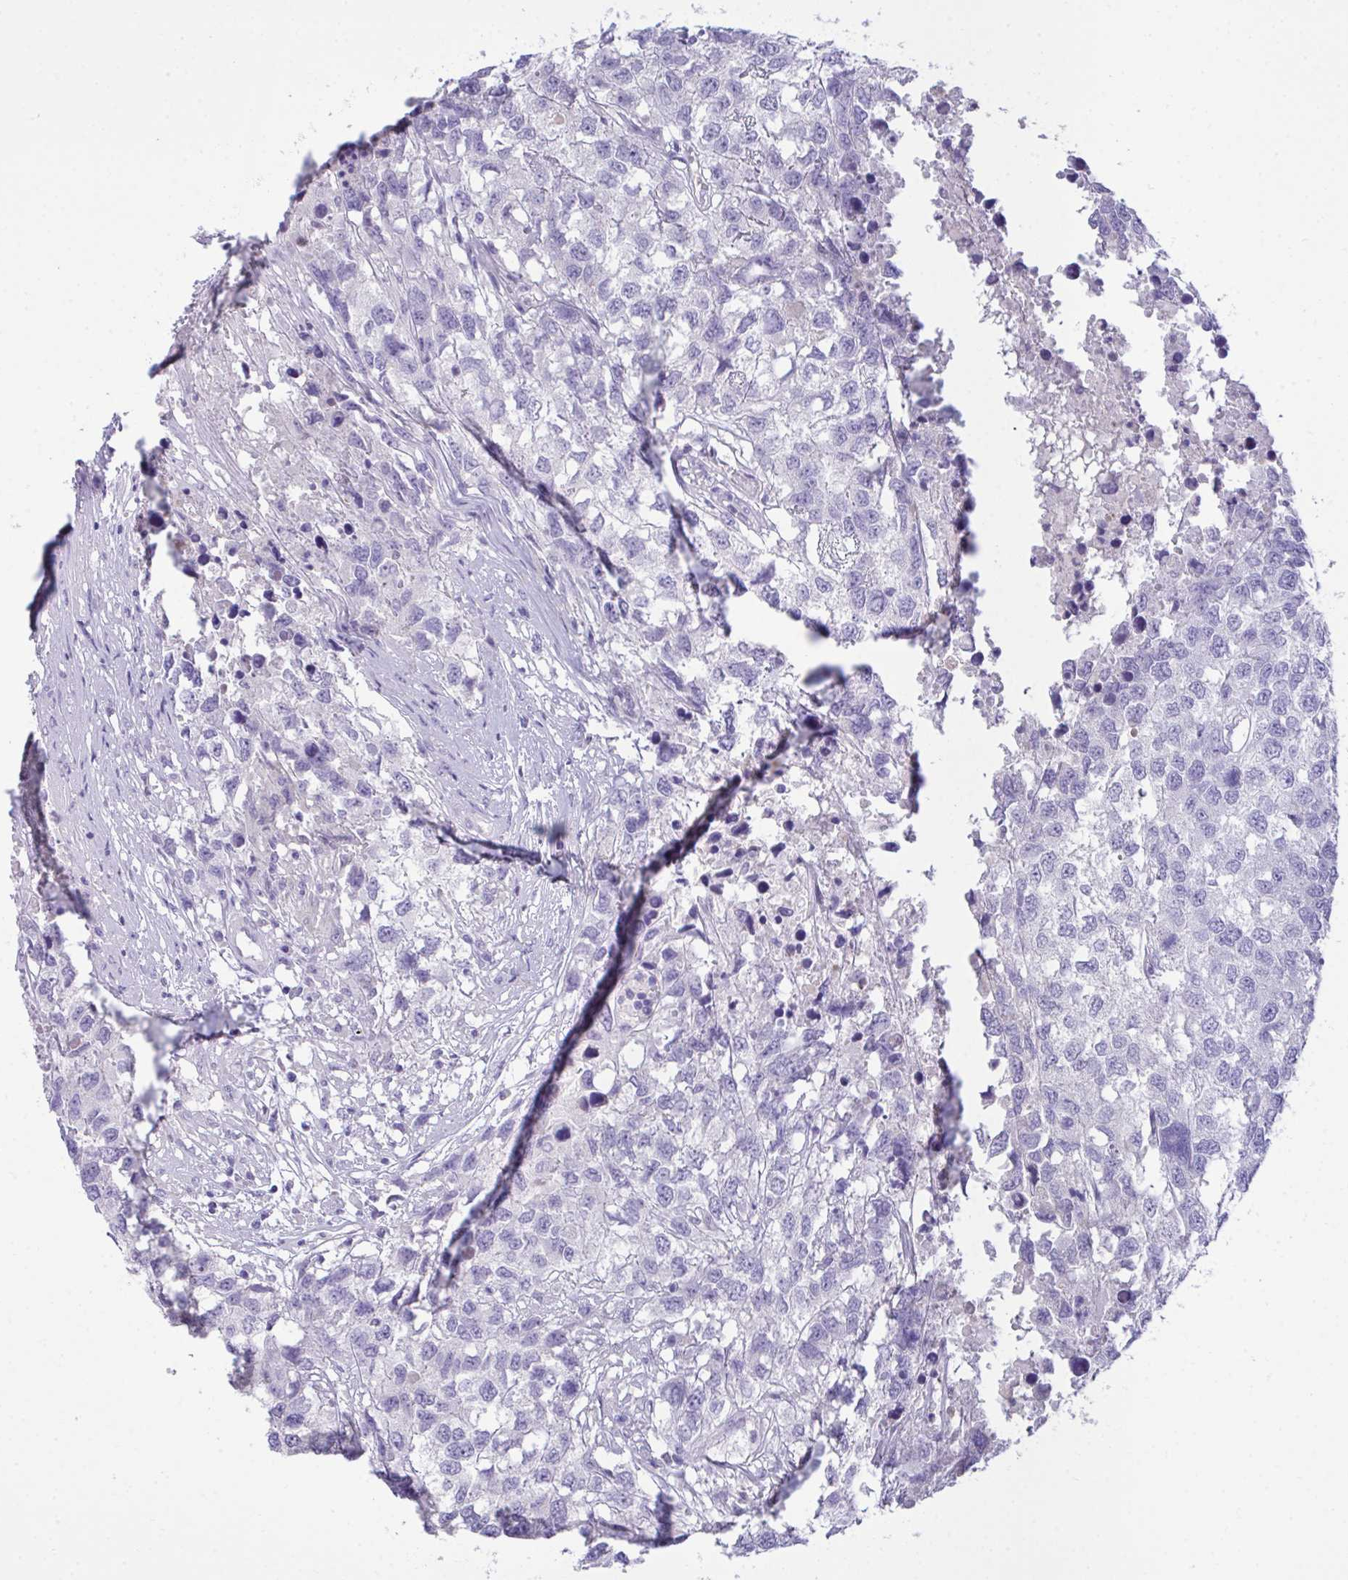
{"staining": {"intensity": "negative", "quantity": "none", "location": "none"}, "tissue": "testis cancer", "cell_type": "Tumor cells", "image_type": "cancer", "snomed": [{"axis": "morphology", "description": "Carcinoma, Embryonal, NOS"}, {"axis": "topography", "description": "Testis"}], "caption": "DAB (3,3'-diaminobenzidine) immunohistochemical staining of human embryonal carcinoma (testis) exhibits no significant staining in tumor cells.", "gene": "TMCO5A", "patient": {"sex": "male", "age": 83}}